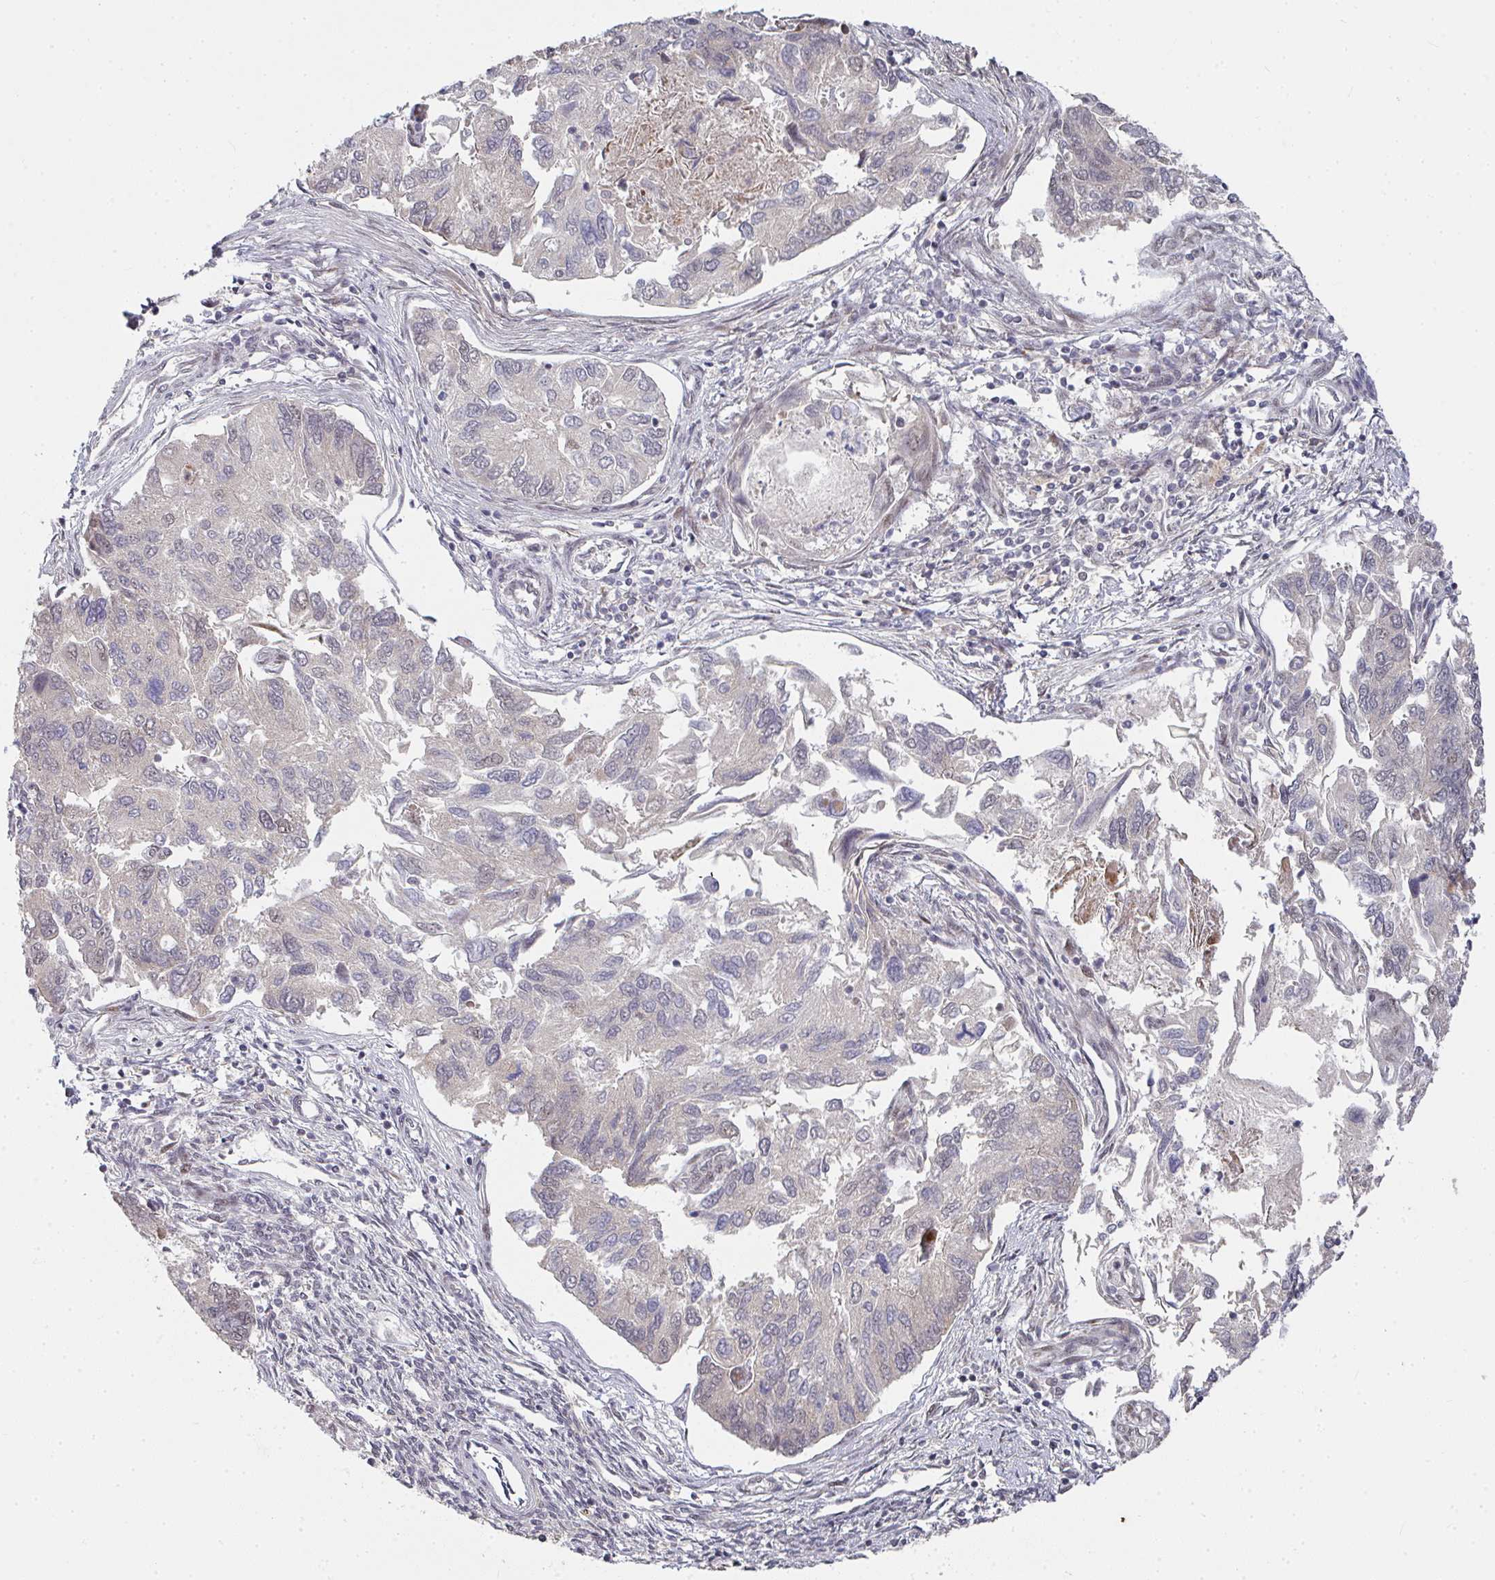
{"staining": {"intensity": "weak", "quantity": "<25%", "location": "nuclear"}, "tissue": "endometrial cancer", "cell_type": "Tumor cells", "image_type": "cancer", "snomed": [{"axis": "morphology", "description": "Carcinoma, NOS"}, {"axis": "topography", "description": "Uterus"}], "caption": "Tumor cells are negative for brown protein staining in endometrial cancer. (DAB immunohistochemistry with hematoxylin counter stain).", "gene": "RBBP5", "patient": {"sex": "female", "age": 76}}